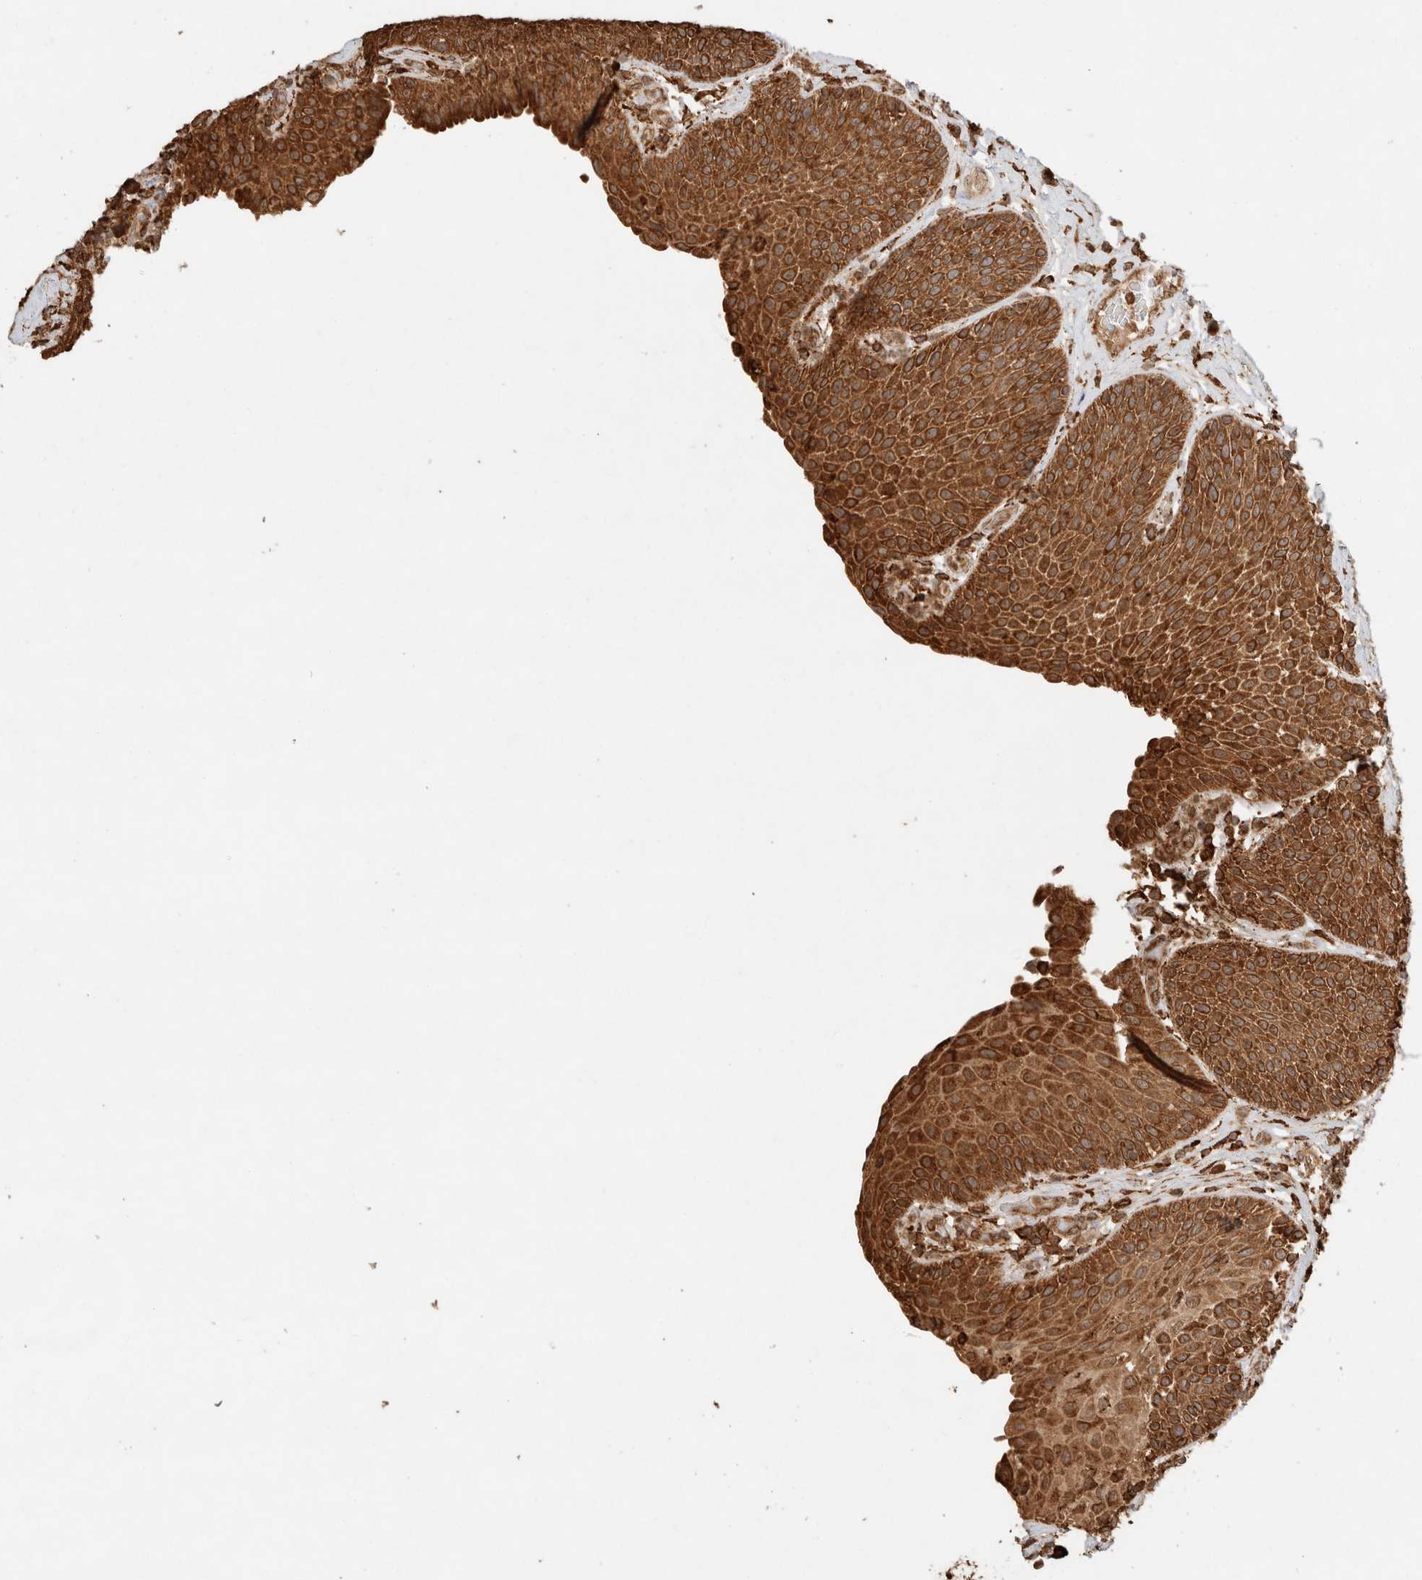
{"staining": {"intensity": "strong", "quantity": ">75%", "location": "cytoplasmic/membranous"}, "tissue": "urinary bladder", "cell_type": "Urothelial cells", "image_type": "normal", "snomed": [{"axis": "morphology", "description": "Normal tissue, NOS"}, {"axis": "topography", "description": "Urinary bladder"}], "caption": "The histopathology image displays a brown stain indicating the presence of a protein in the cytoplasmic/membranous of urothelial cells in urinary bladder. The protein is shown in brown color, while the nuclei are stained blue.", "gene": "ERAP1", "patient": {"sex": "female", "age": 62}}